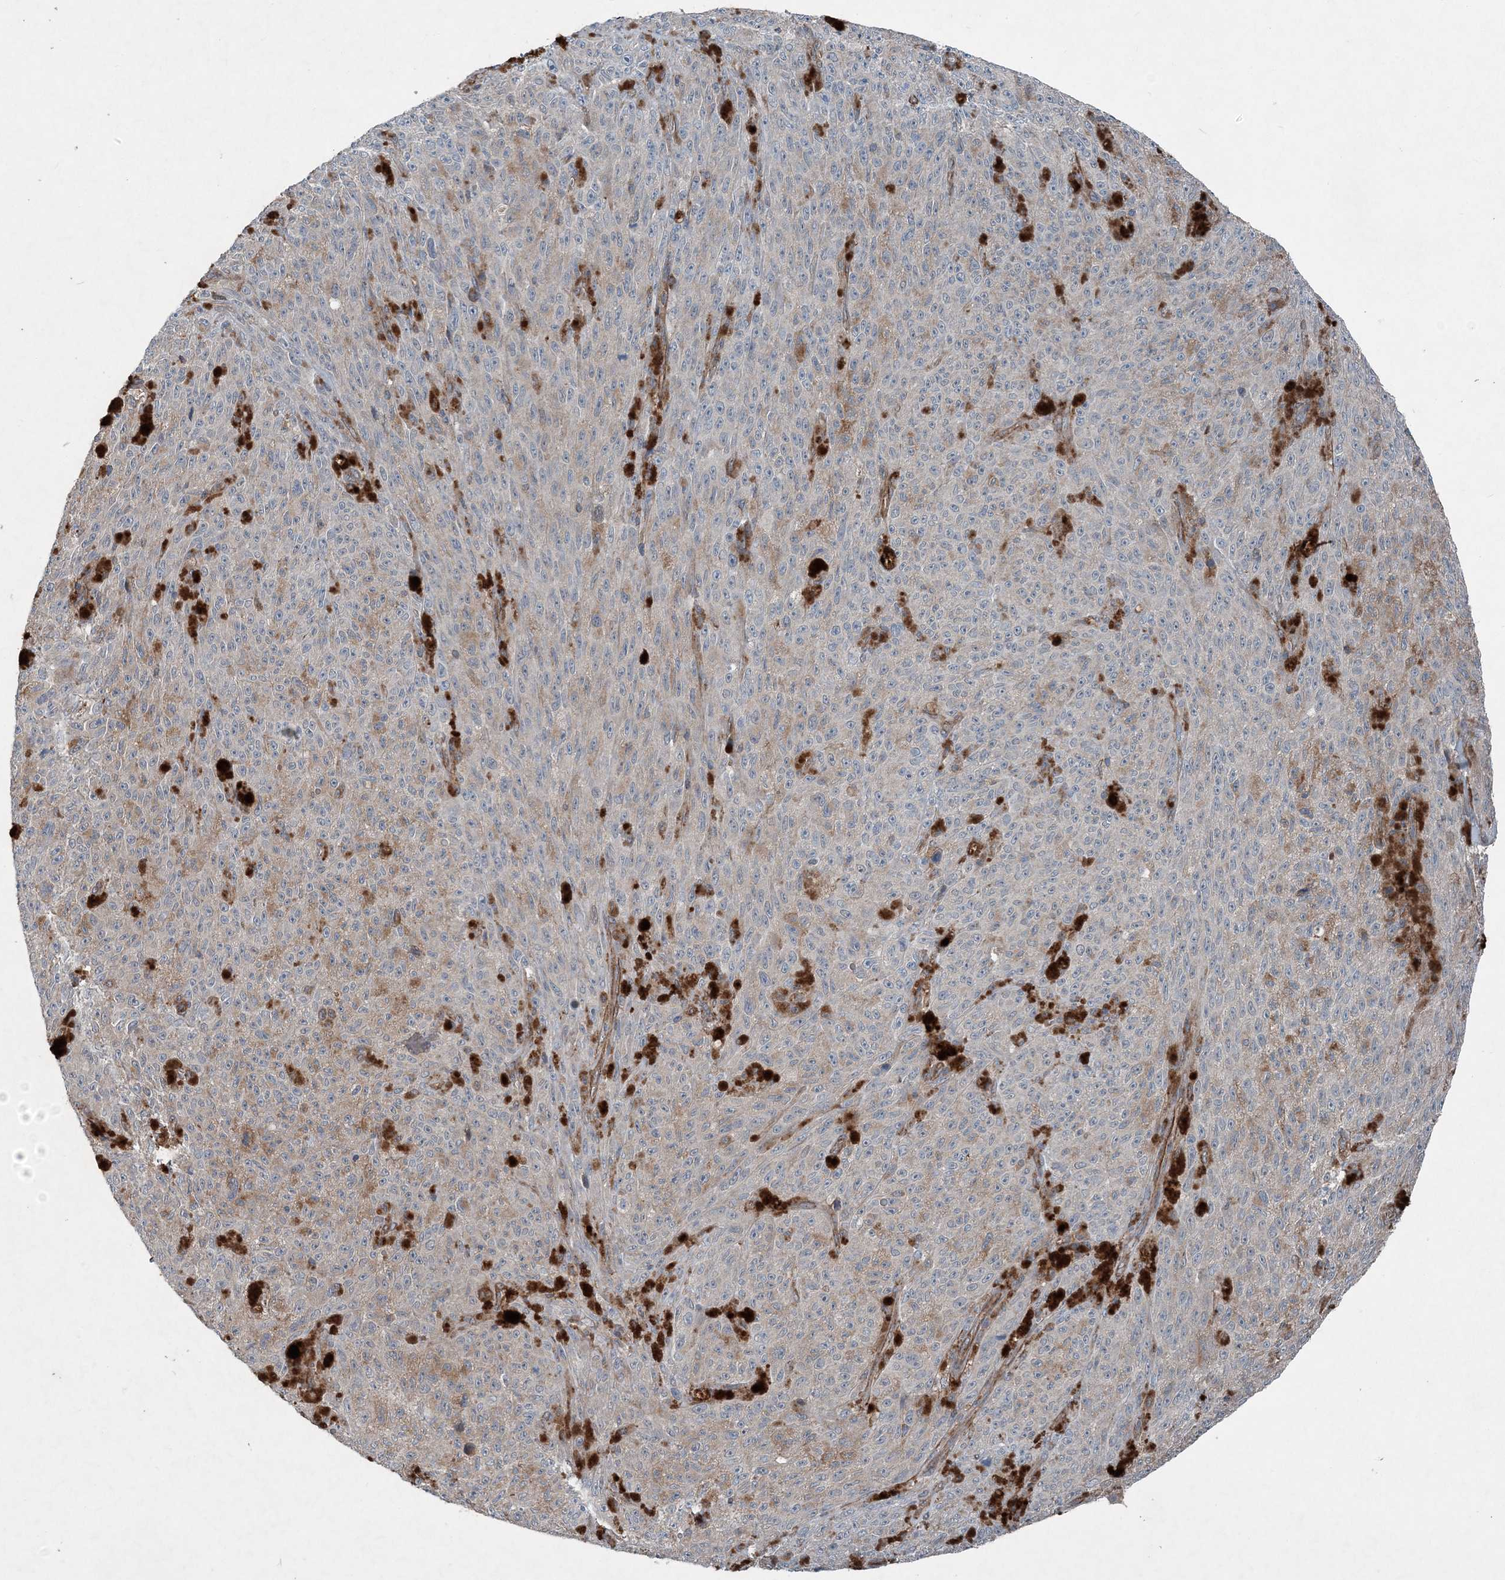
{"staining": {"intensity": "weak", "quantity": "<25%", "location": "cytoplasmic/membranous"}, "tissue": "melanoma", "cell_type": "Tumor cells", "image_type": "cancer", "snomed": [{"axis": "morphology", "description": "Malignant melanoma, NOS"}, {"axis": "topography", "description": "Skin"}], "caption": "Tumor cells show no significant protein staining in melanoma.", "gene": "NDUFA2", "patient": {"sex": "female", "age": 82}}